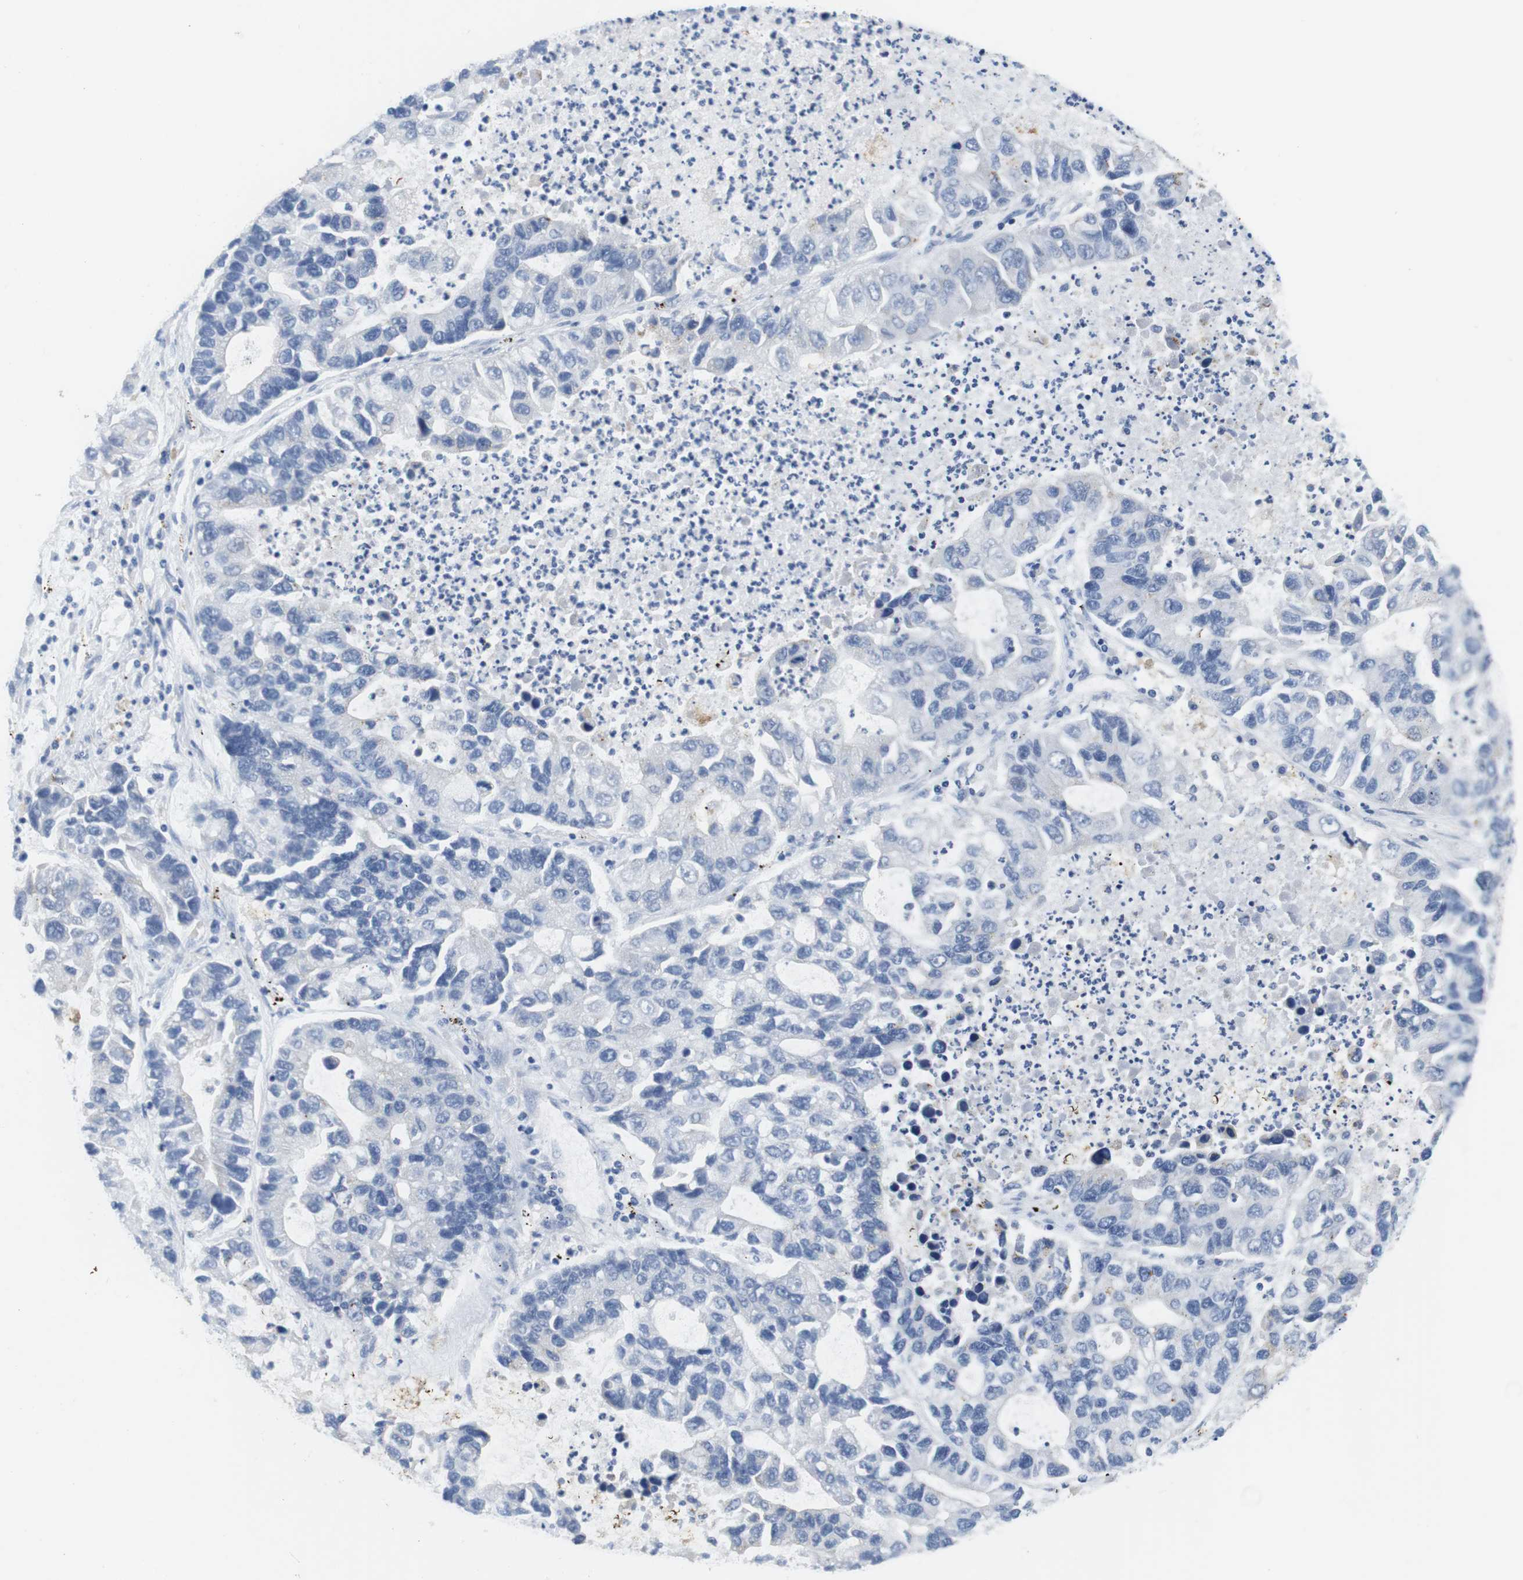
{"staining": {"intensity": "negative", "quantity": "none", "location": "none"}, "tissue": "lung cancer", "cell_type": "Tumor cells", "image_type": "cancer", "snomed": [{"axis": "morphology", "description": "Adenocarcinoma, NOS"}, {"axis": "topography", "description": "Lung"}], "caption": "Tumor cells show no significant protein staining in lung adenocarcinoma.", "gene": "CNGA2", "patient": {"sex": "female", "age": 51}}